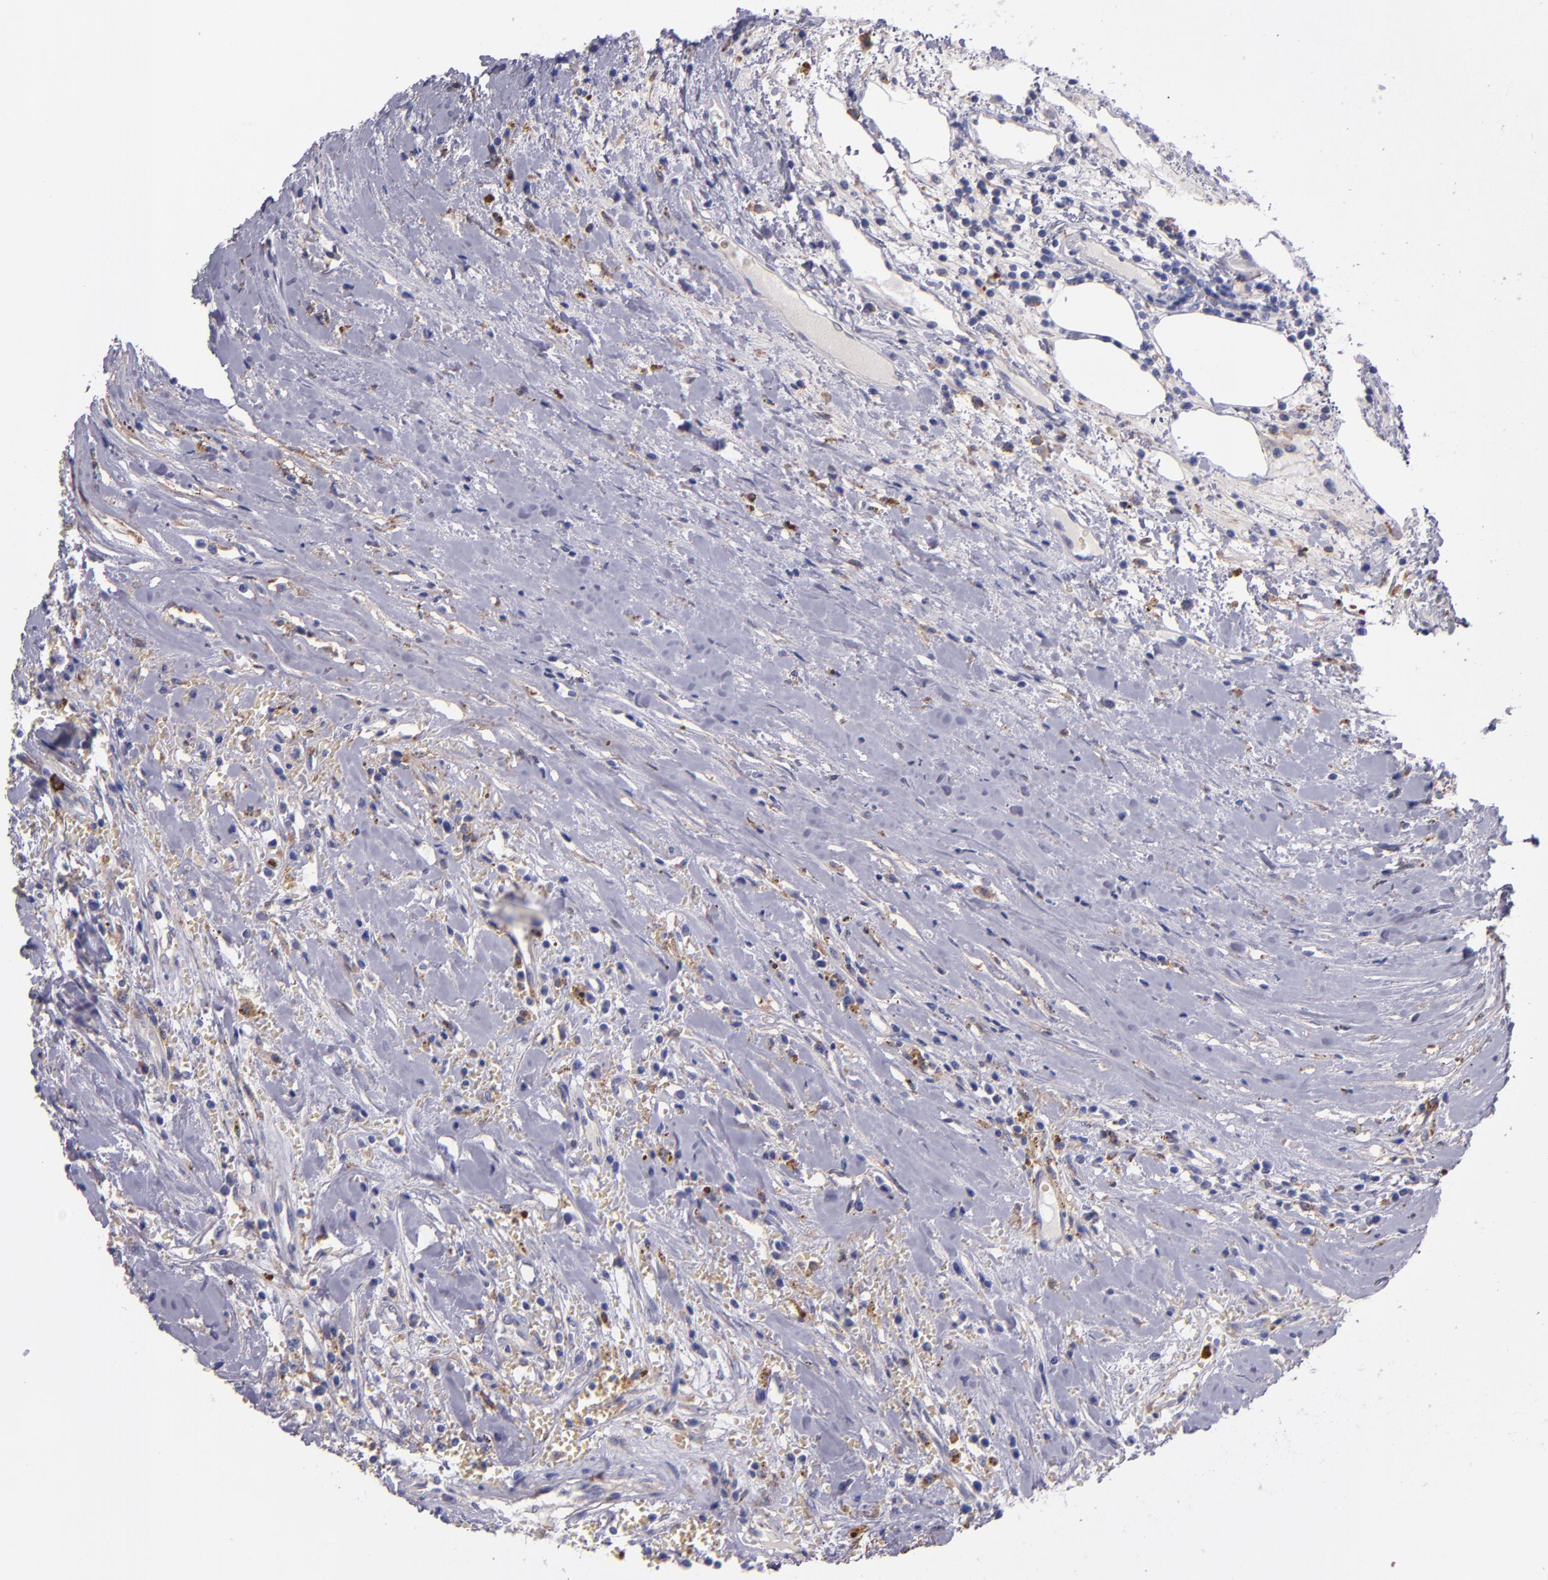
{"staining": {"intensity": "negative", "quantity": "none", "location": "none"}, "tissue": "renal cancer", "cell_type": "Tumor cells", "image_type": "cancer", "snomed": [{"axis": "morphology", "description": "Adenocarcinoma, NOS"}, {"axis": "topography", "description": "Kidney"}], "caption": "Adenocarcinoma (renal) was stained to show a protein in brown. There is no significant staining in tumor cells.", "gene": "C5AR1", "patient": {"sex": "male", "age": 82}}